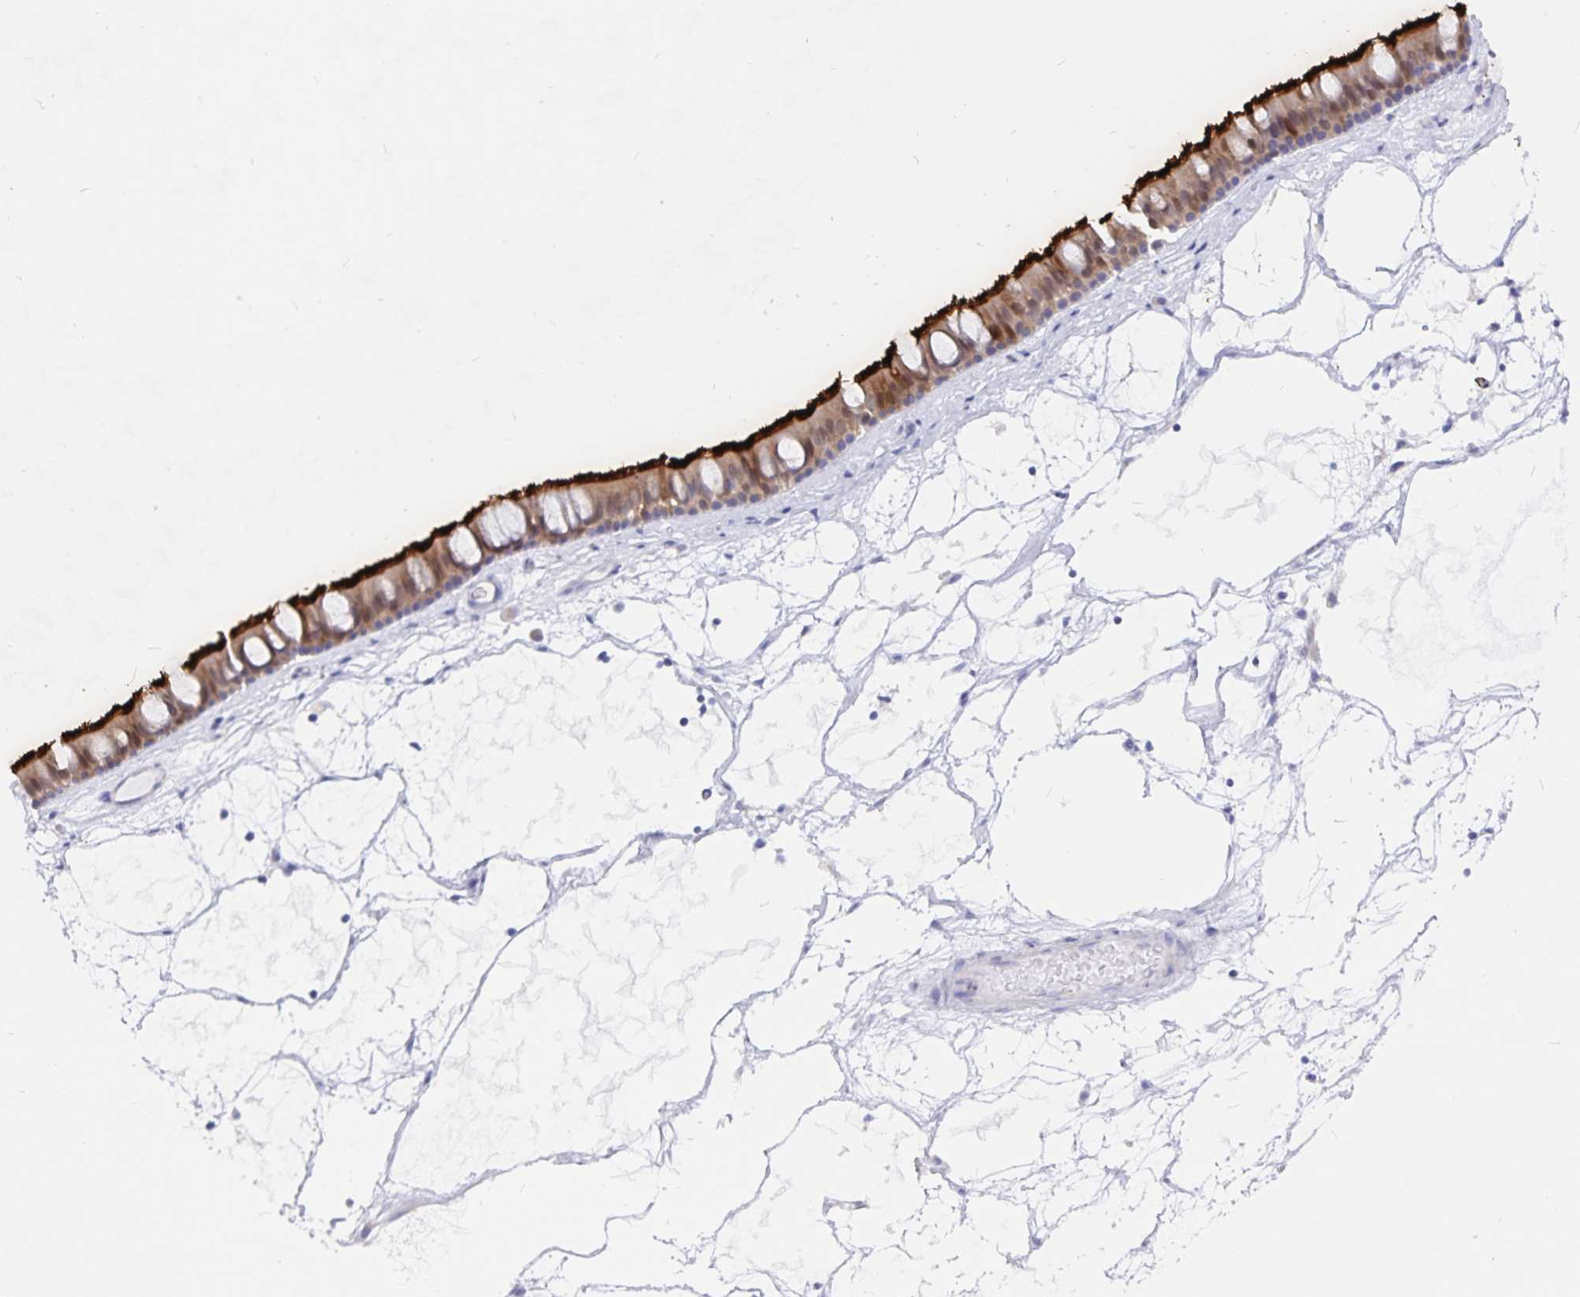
{"staining": {"intensity": "strong", "quantity": ">75%", "location": "cytoplasmic/membranous"}, "tissue": "nasopharynx", "cell_type": "Respiratory epithelial cells", "image_type": "normal", "snomed": [{"axis": "morphology", "description": "Normal tissue, NOS"}, {"axis": "topography", "description": "Nasopharynx"}], "caption": "Respiratory epithelial cells demonstrate strong cytoplasmic/membranous expression in about >75% of cells in unremarkable nasopharynx.", "gene": "SNTN", "patient": {"sex": "male", "age": 68}}